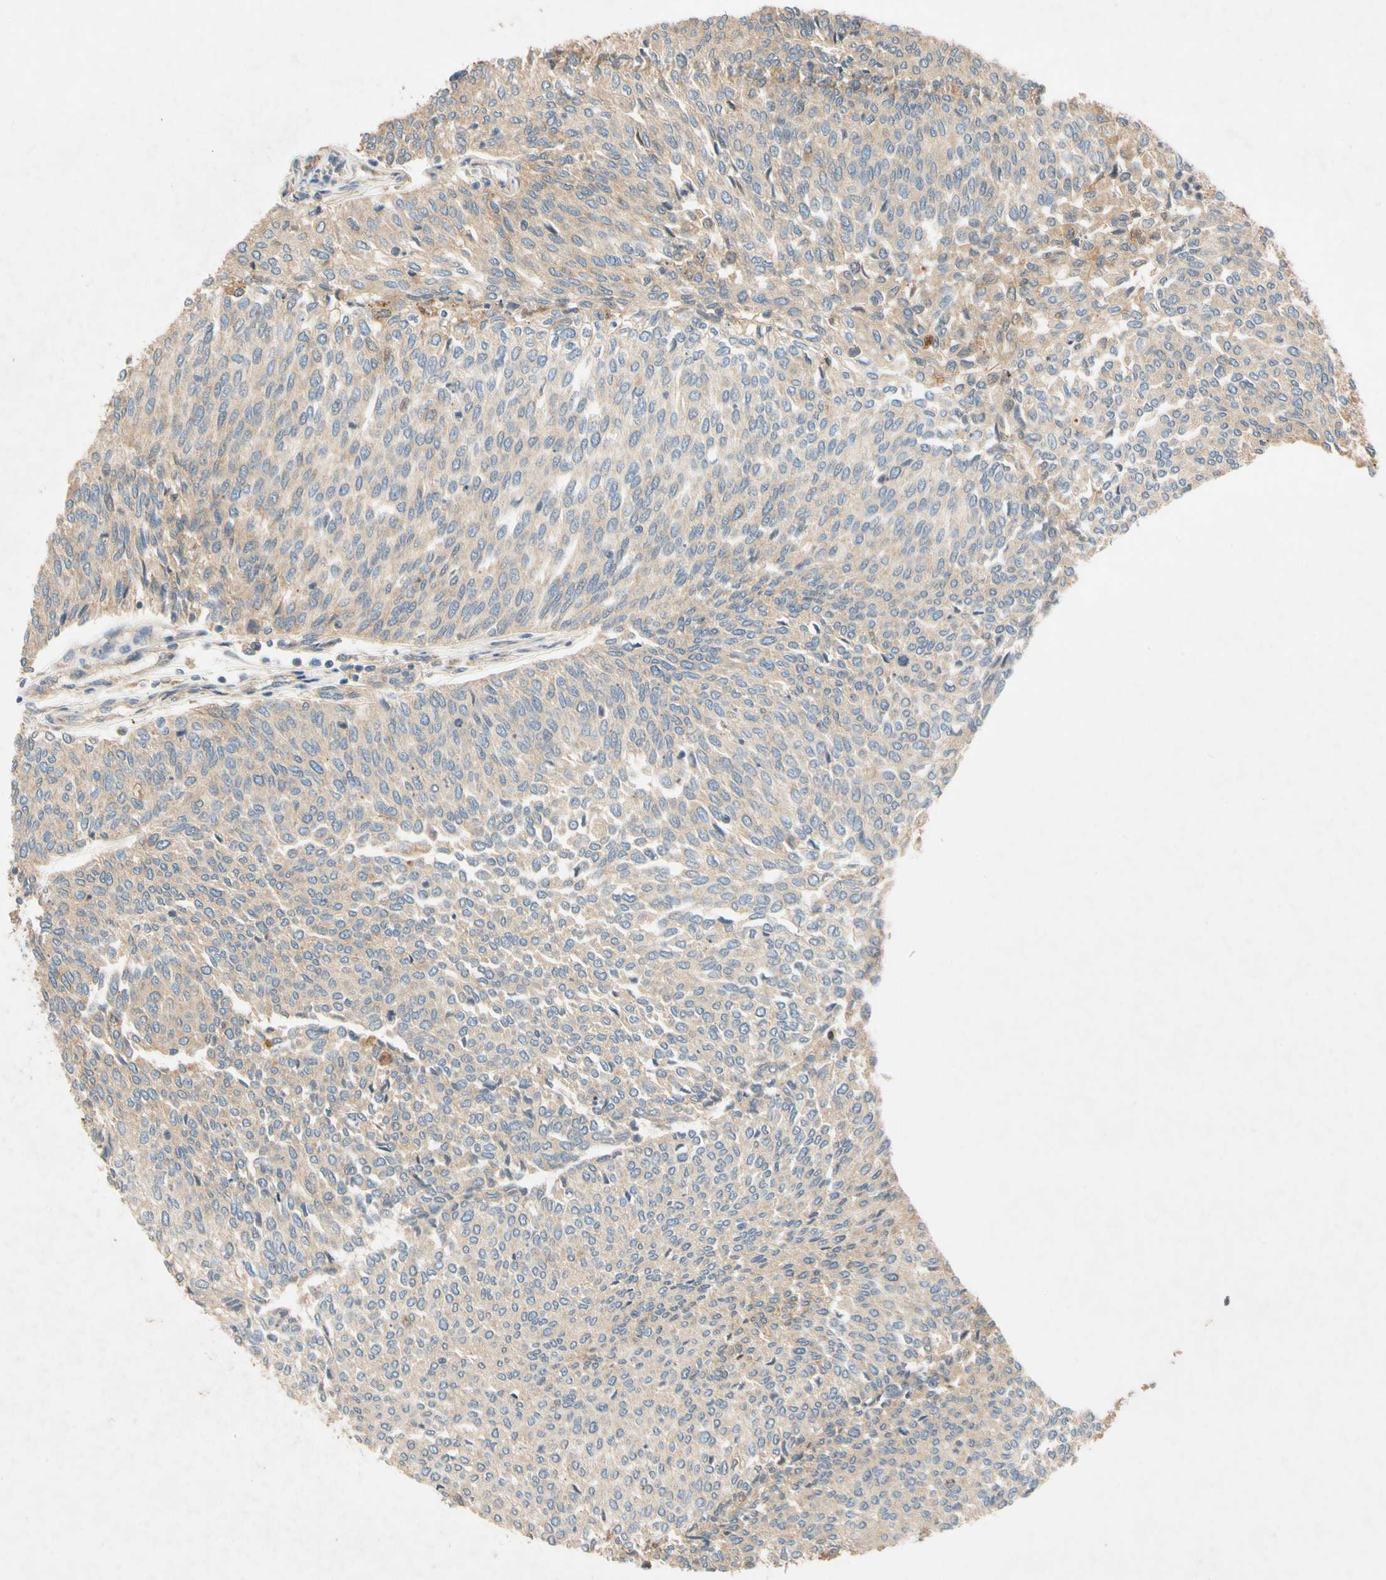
{"staining": {"intensity": "weak", "quantity": "25%-75%", "location": "cytoplasmic/membranous"}, "tissue": "urothelial cancer", "cell_type": "Tumor cells", "image_type": "cancer", "snomed": [{"axis": "morphology", "description": "Urothelial carcinoma, Low grade"}, {"axis": "topography", "description": "Urinary bladder"}], "caption": "DAB immunohistochemical staining of human low-grade urothelial carcinoma exhibits weak cytoplasmic/membranous protein staining in about 25%-75% of tumor cells.", "gene": "USP46", "patient": {"sex": "female", "age": 79}}